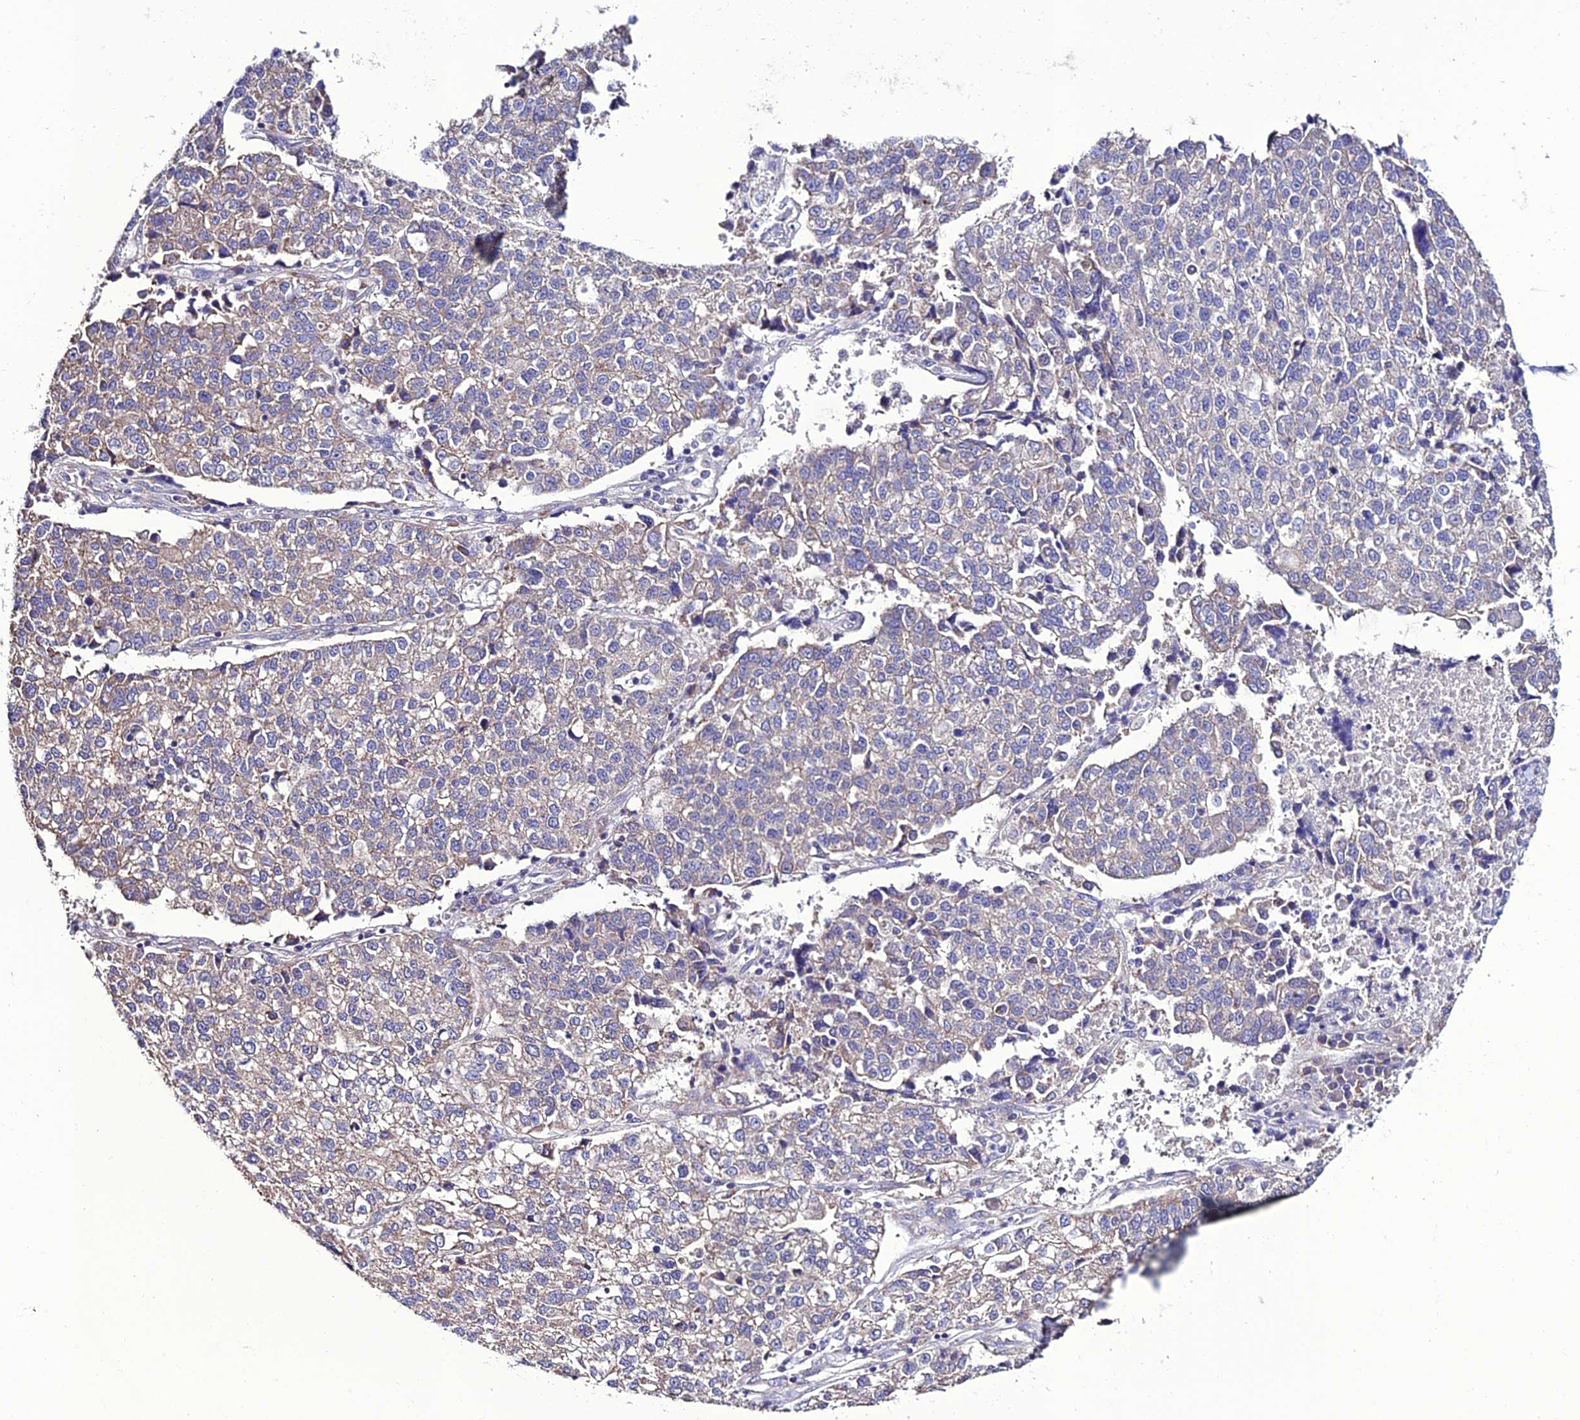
{"staining": {"intensity": "weak", "quantity": "<25%", "location": "cytoplasmic/membranous"}, "tissue": "lung cancer", "cell_type": "Tumor cells", "image_type": "cancer", "snomed": [{"axis": "morphology", "description": "Adenocarcinoma, NOS"}, {"axis": "topography", "description": "Lung"}], "caption": "Human lung adenocarcinoma stained for a protein using IHC reveals no staining in tumor cells.", "gene": "HOGA1", "patient": {"sex": "male", "age": 49}}